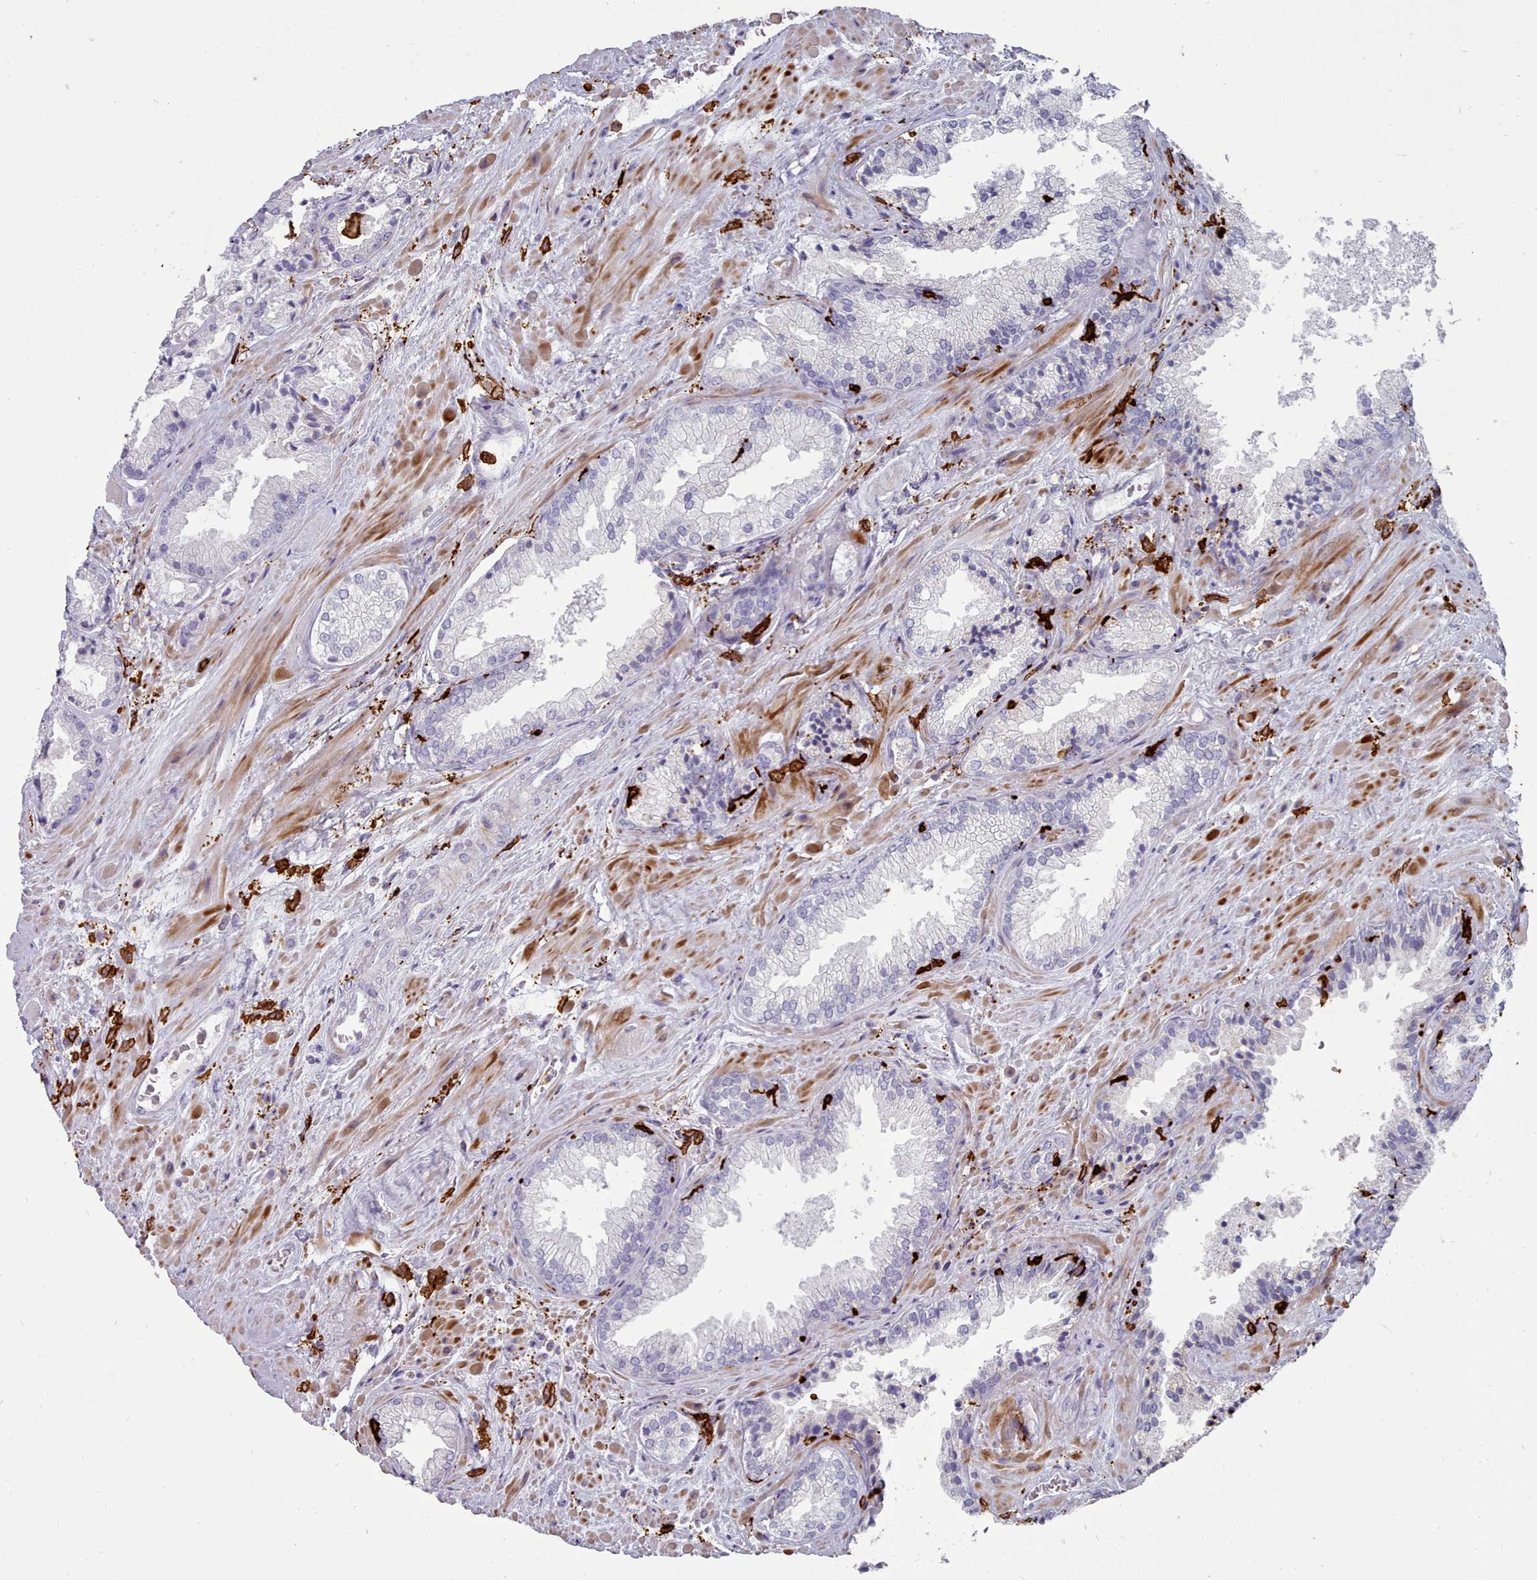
{"staining": {"intensity": "negative", "quantity": "none", "location": "none"}, "tissue": "prostate cancer", "cell_type": "Tumor cells", "image_type": "cancer", "snomed": [{"axis": "morphology", "description": "Adenocarcinoma, High grade"}, {"axis": "topography", "description": "Prostate"}], "caption": "DAB (3,3'-diaminobenzidine) immunohistochemical staining of human adenocarcinoma (high-grade) (prostate) demonstrates no significant positivity in tumor cells. The staining was performed using DAB (3,3'-diaminobenzidine) to visualize the protein expression in brown, while the nuclei were stained in blue with hematoxylin (Magnification: 20x).", "gene": "AIF1", "patient": {"sex": "male", "age": 71}}